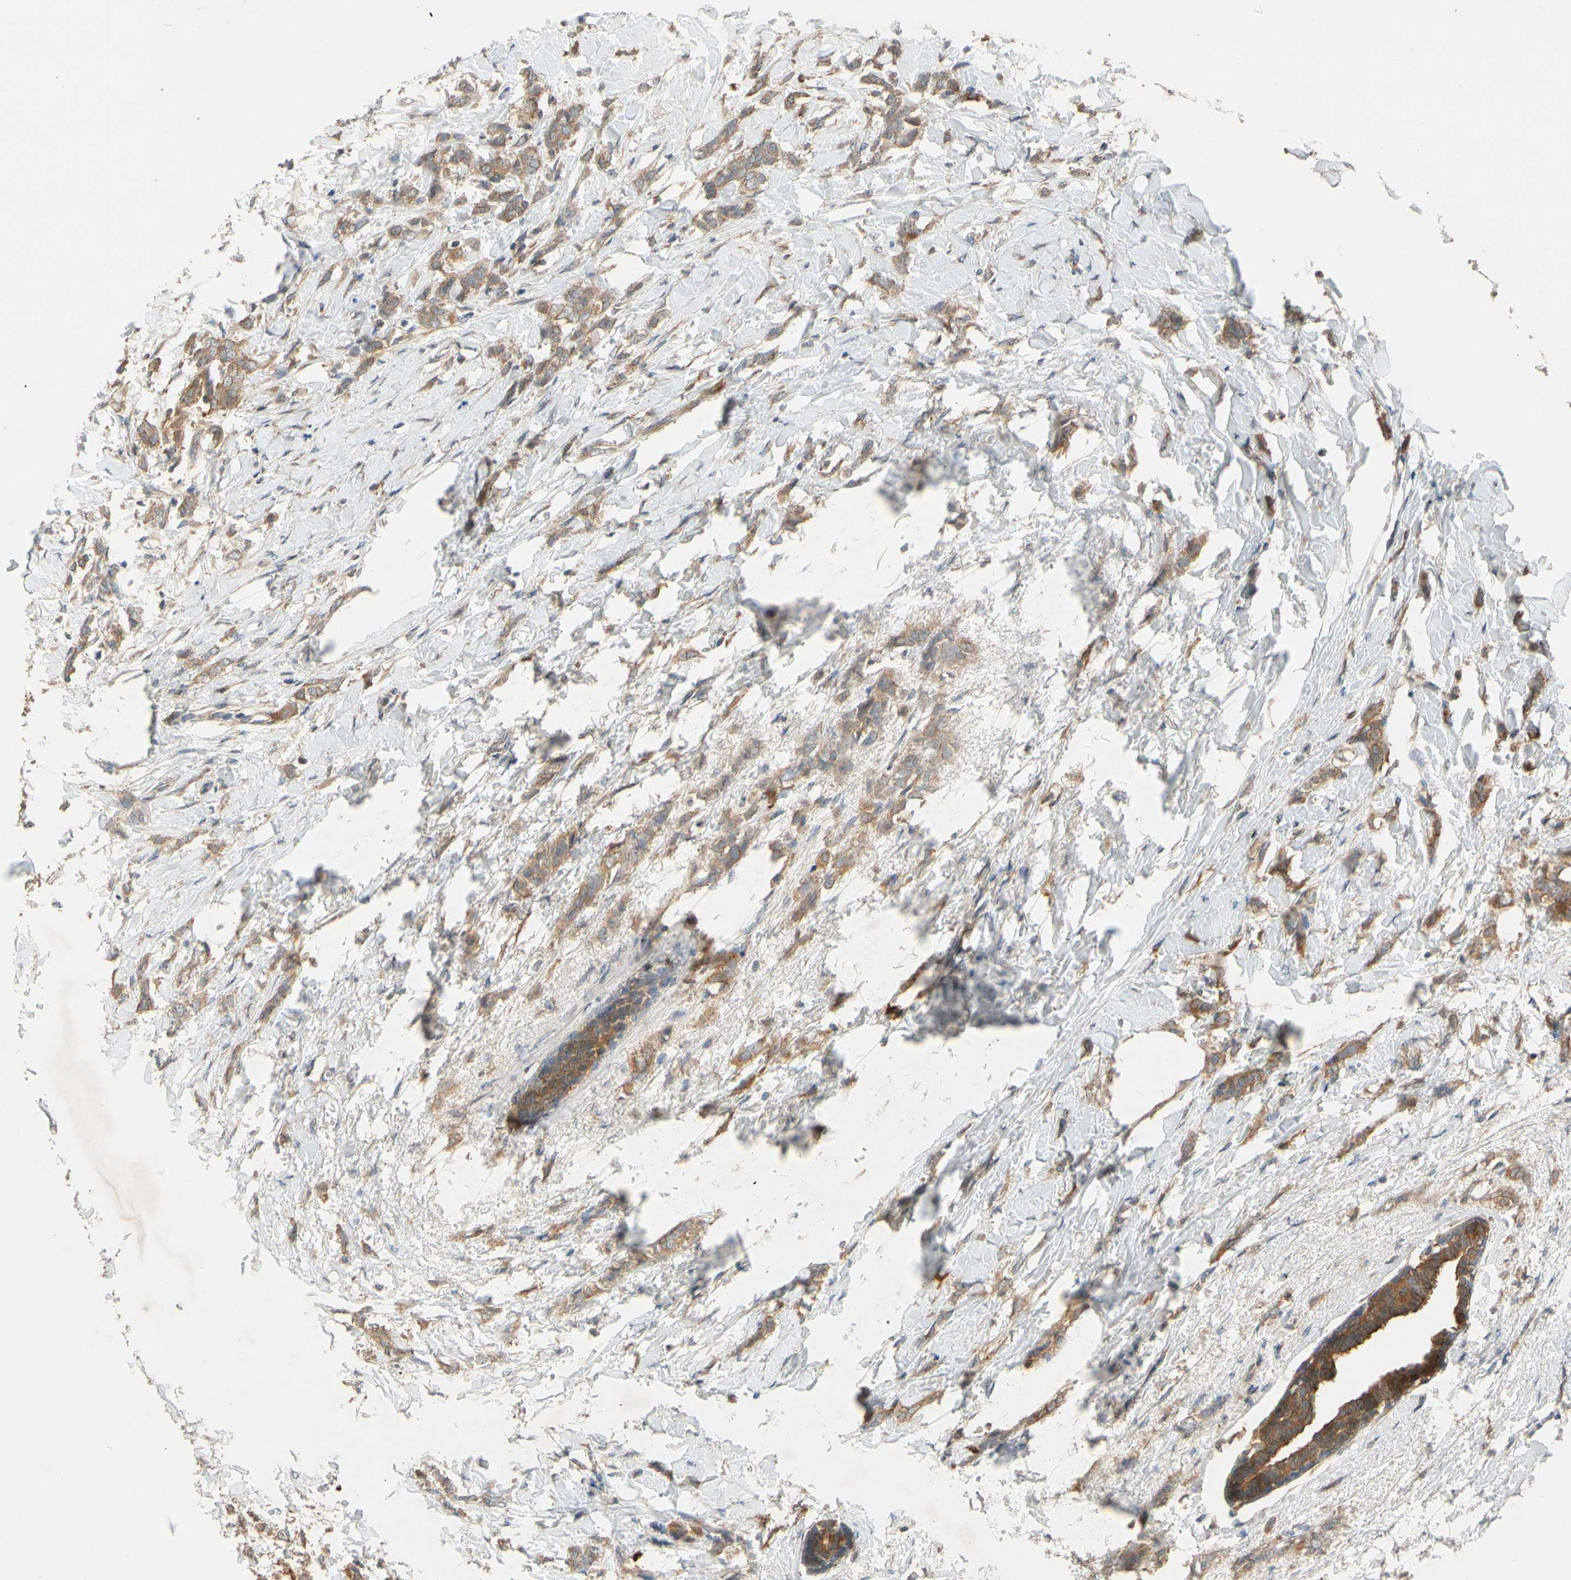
{"staining": {"intensity": "moderate", "quantity": ">75%", "location": "cytoplasmic/membranous"}, "tissue": "breast cancer", "cell_type": "Tumor cells", "image_type": "cancer", "snomed": [{"axis": "morphology", "description": "Lobular carcinoma, in situ"}, {"axis": "morphology", "description": "Lobular carcinoma"}, {"axis": "topography", "description": "Breast"}], "caption": "Protein analysis of lobular carcinoma (breast) tissue displays moderate cytoplasmic/membranous expression in approximately >75% of tumor cells.", "gene": "USP46", "patient": {"sex": "female", "age": 41}}